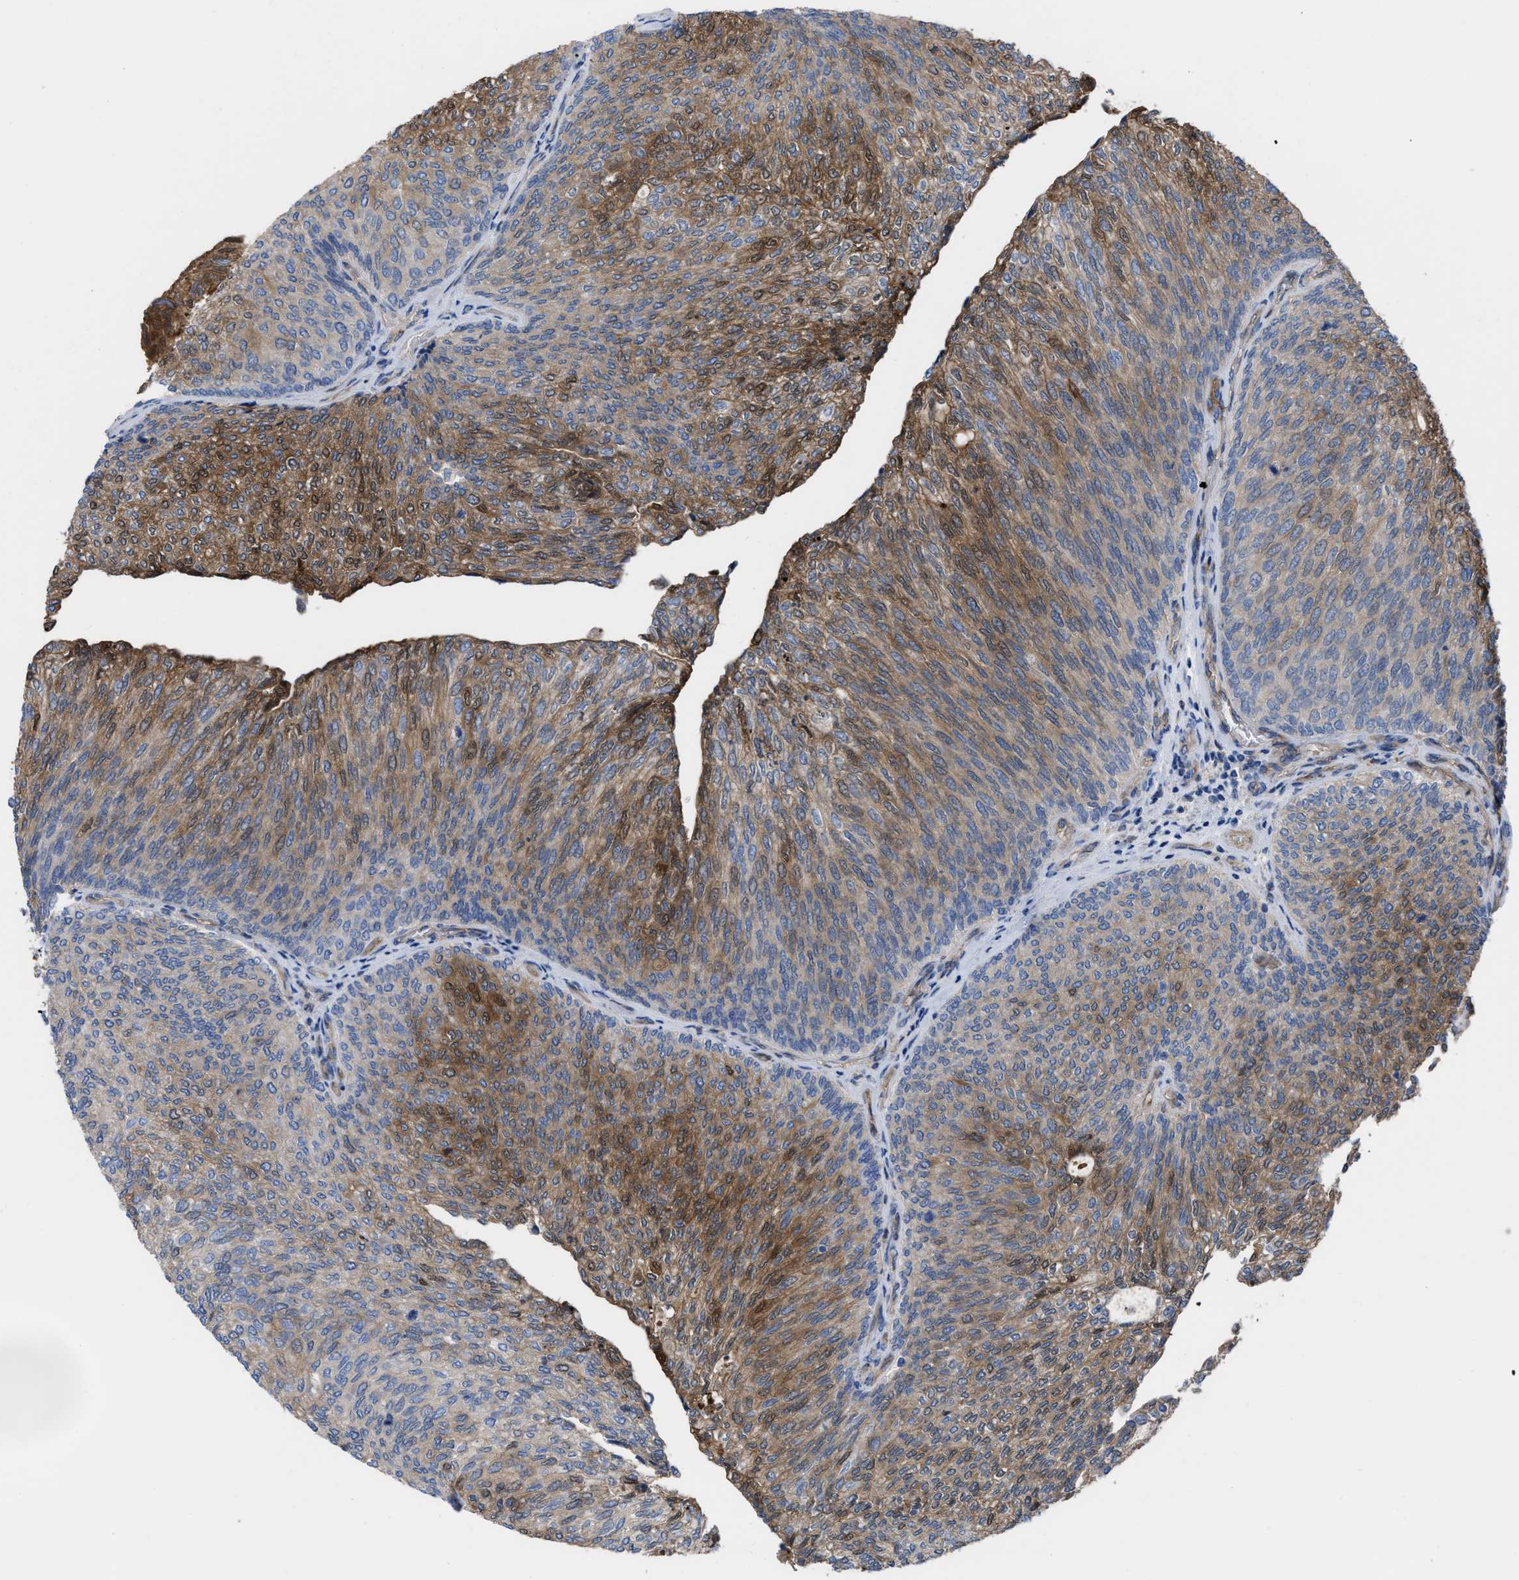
{"staining": {"intensity": "moderate", "quantity": "25%-75%", "location": "cytoplasmic/membranous"}, "tissue": "urothelial cancer", "cell_type": "Tumor cells", "image_type": "cancer", "snomed": [{"axis": "morphology", "description": "Urothelial carcinoma, Low grade"}, {"axis": "topography", "description": "Urinary bladder"}], "caption": "A photomicrograph of human urothelial carcinoma (low-grade) stained for a protein demonstrates moderate cytoplasmic/membranous brown staining in tumor cells.", "gene": "TRIOBP", "patient": {"sex": "female", "age": 79}}